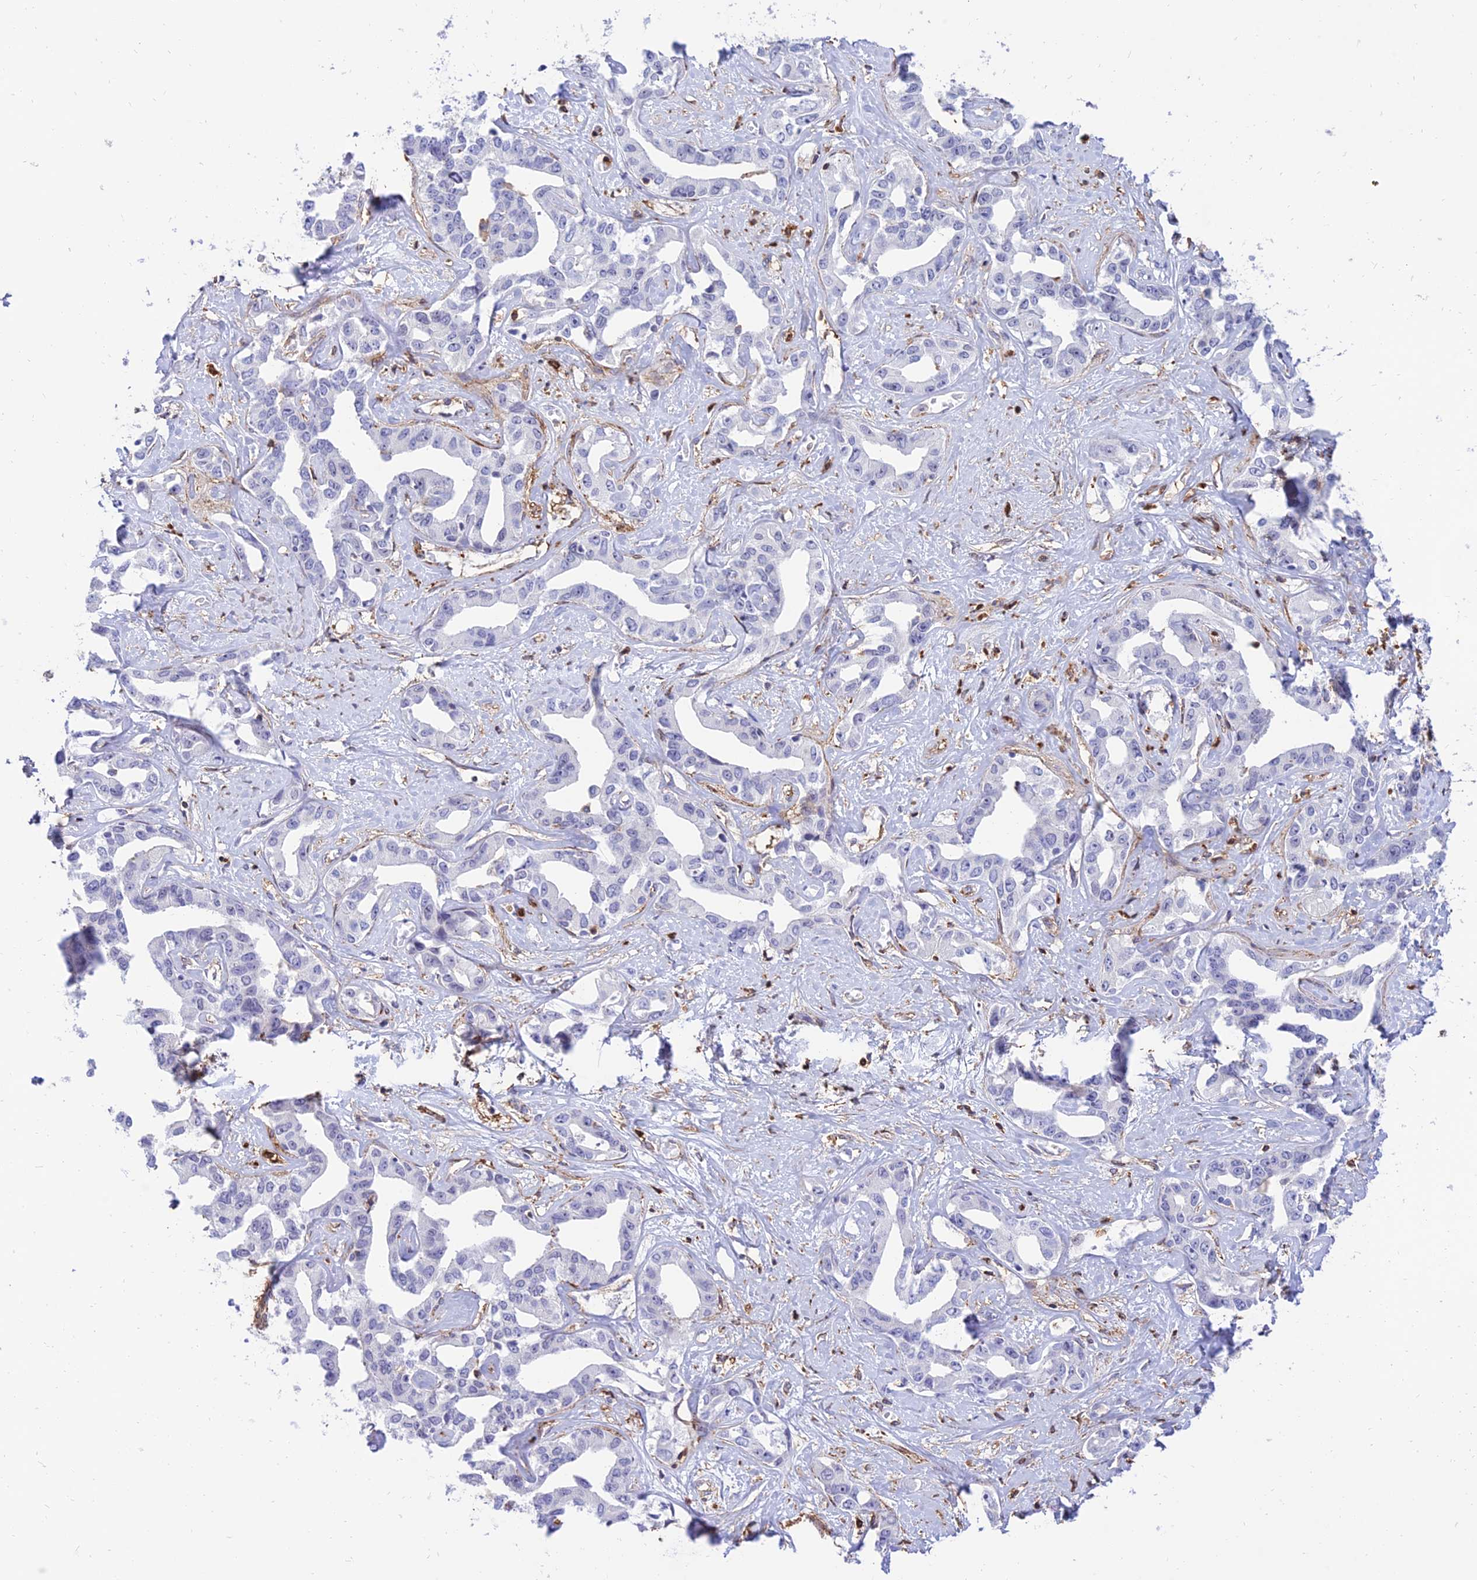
{"staining": {"intensity": "negative", "quantity": "none", "location": "none"}, "tissue": "liver cancer", "cell_type": "Tumor cells", "image_type": "cancer", "snomed": [{"axis": "morphology", "description": "Cholangiocarcinoma"}, {"axis": "topography", "description": "Liver"}], "caption": "The immunohistochemistry (IHC) photomicrograph has no significant staining in tumor cells of liver cancer tissue. Brightfield microscopy of immunohistochemistry stained with DAB (brown) and hematoxylin (blue), captured at high magnification.", "gene": "SREK1IP1", "patient": {"sex": "male", "age": 59}}